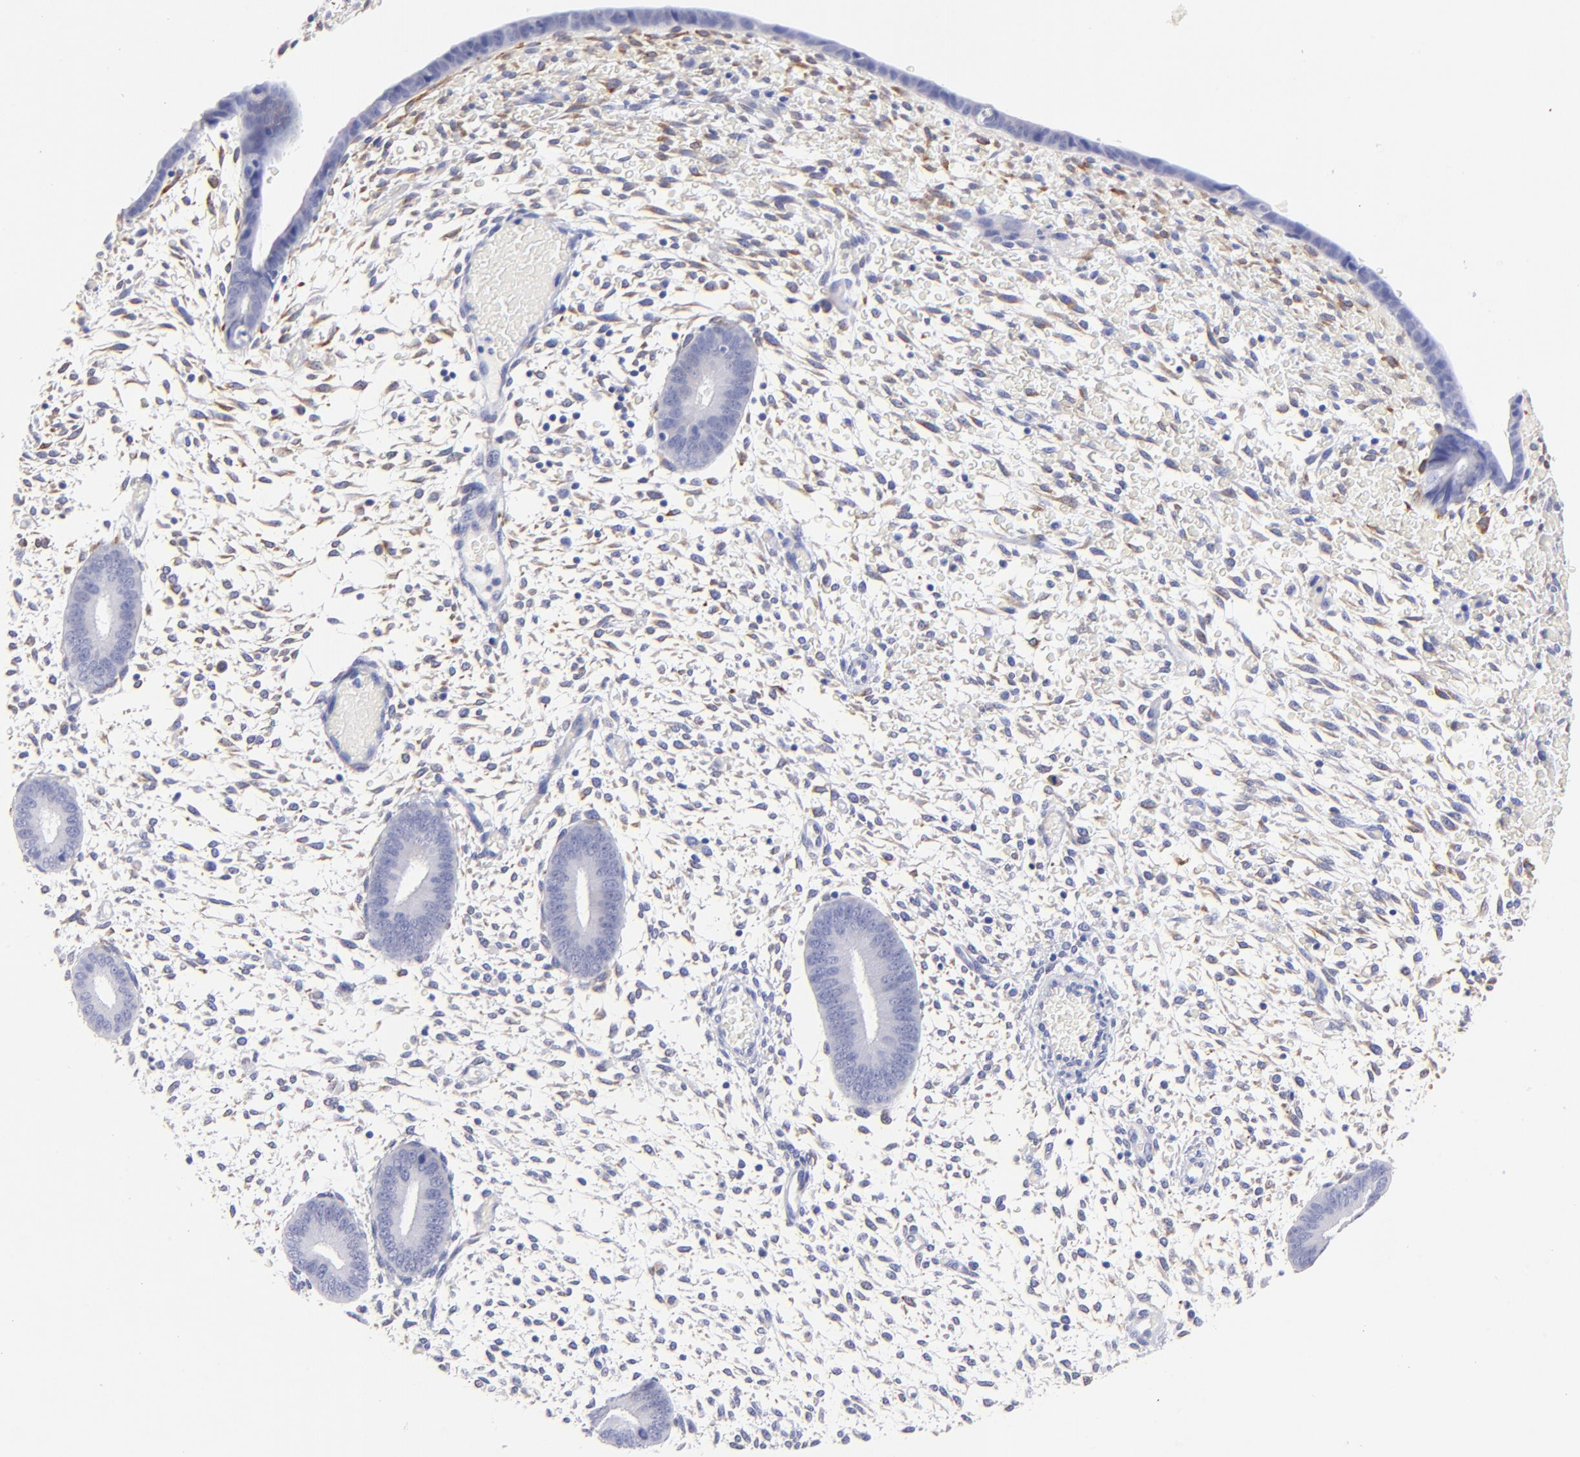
{"staining": {"intensity": "negative", "quantity": "none", "location": "none"}, "tissue": "endometrium", "cell_type": "Cells in endometrial stroma", "image_type": "normal", "snomed": [{"axis": "morphology", "description": "Normal tissue, NOS"}, {"axis": "topography", "description": "Endometrium"}], "caption": "High magnification brightfield microscopy of normal endometrium stained with DAB (3,3'-diaminobenzidine) (brown) and counterstained with hematoxylin (blue): cells in endometrial stroma show no significant expression.", "gene": "HORMAD2", "patient": {"sex": "female", "age": 42}}